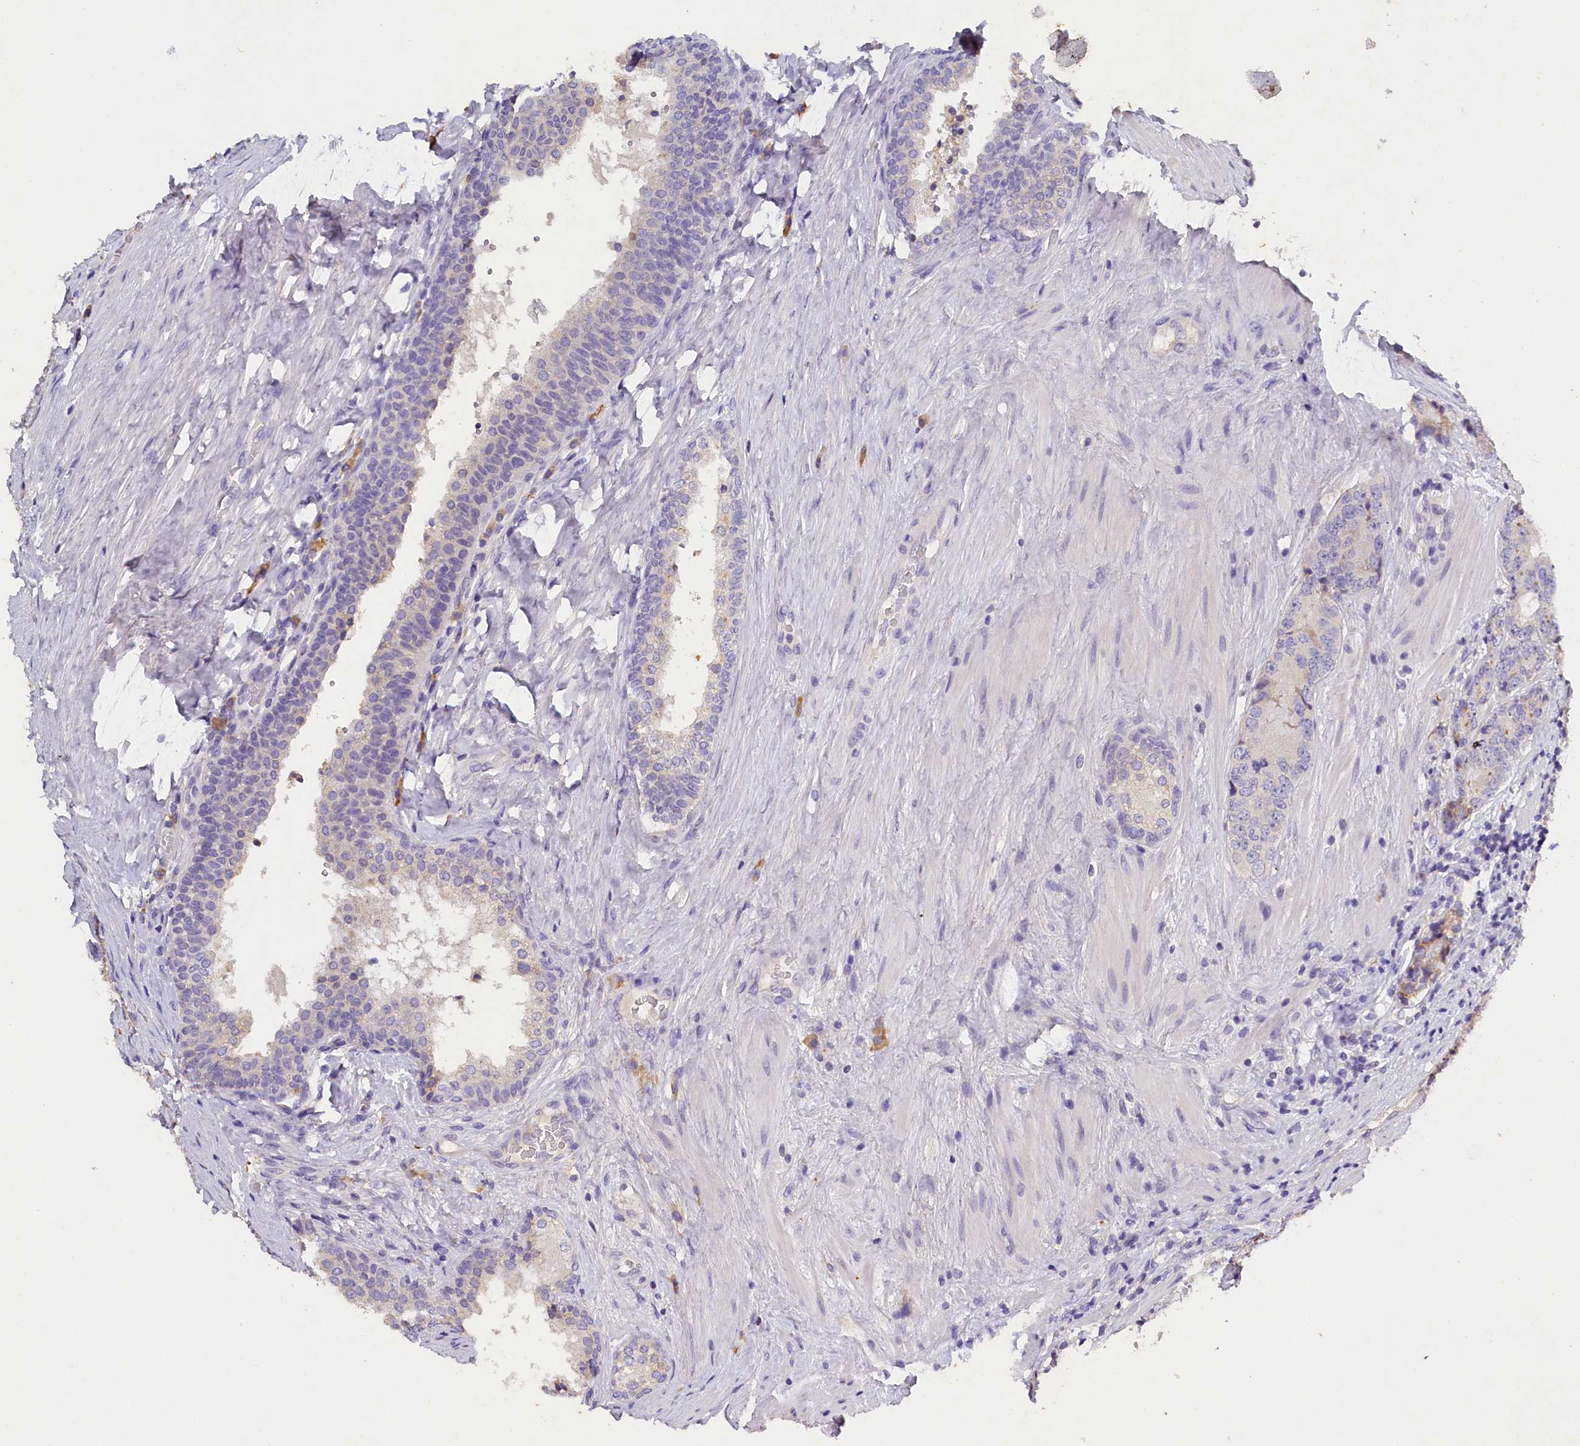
{"staining": {"intensity": "negative", "quantity": "none", "location": "none"}, "tissue": "prostate cancer", "cell_type": "Tumor cells", "image_type": "cancer", "snomed": [{"axis": "morphology", "description": "Adenocarcinoma, High grade"}, {"axis": "topography", "description": "Prostate"}], "caption": "The immunohistochemistry histopathology image has no significant expression in tumor cells of prostate cancer tissue.", "gene": "ST7L", "patient": {"sex": "male", "age": 56}}